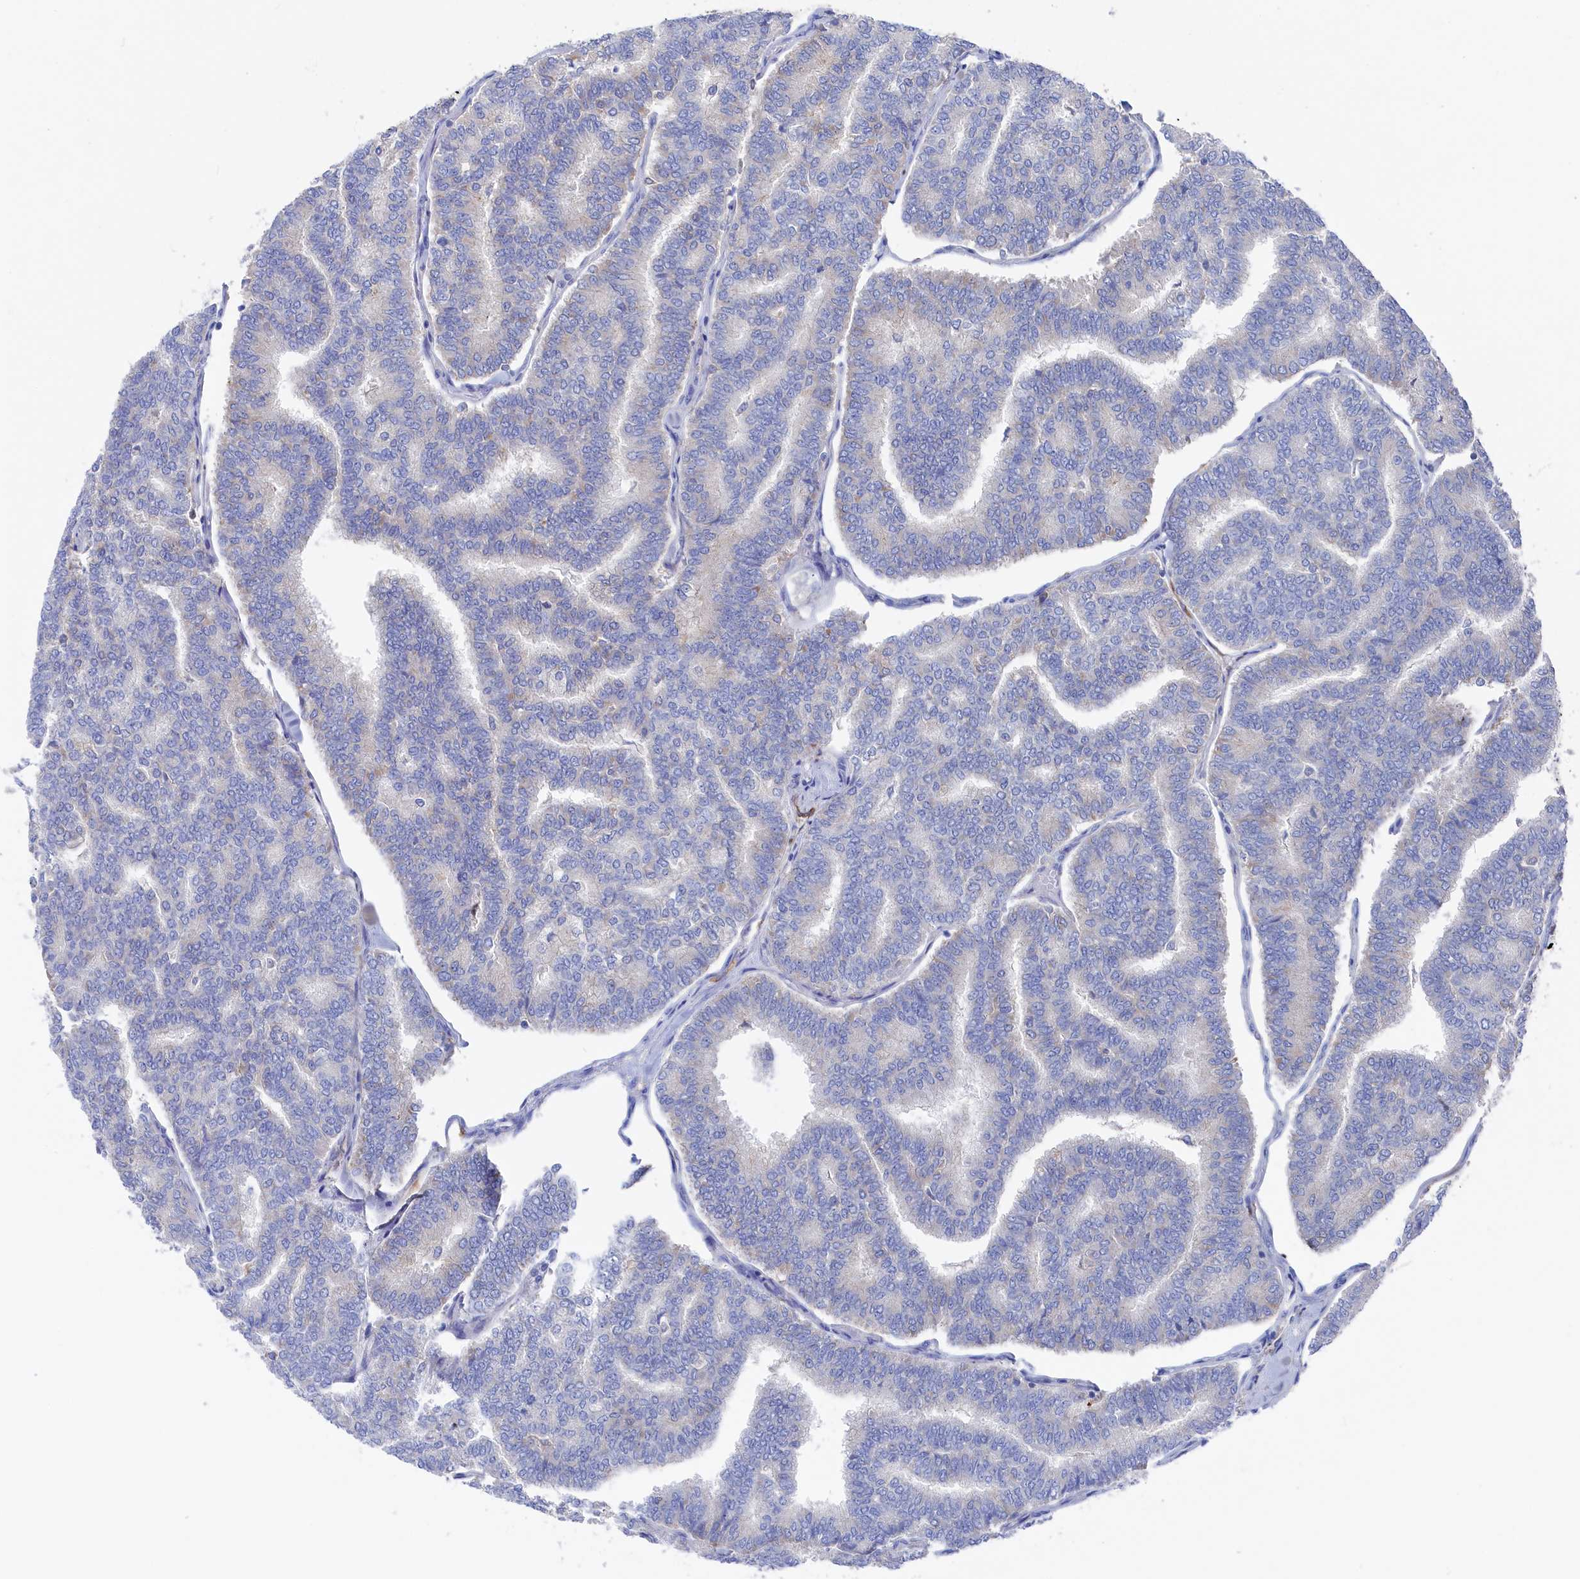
{"staining": {"intensity": "negative", "quantity": "none", "location": "none"}, "tissue": "thyroid cancer", "cell_type": "Tumor cells", "image_type": "cancer", "snomed": [{"axis": "morphology", "description": "Papillary adenocarcinoma, NOS"}, {"axis": "topography", "description": "Thyroid gland"}], "caption": "Tumor cells are negative for brown protein staining in thyroid papillary adenocarcinoma. Brightfield microscopy of immunohistochemistry stained with DAB (3,3'-diaminobenzidine) (brown) and hematoxylin (blue), captured at high magnification.", "gene": "C12orf73", "patient": {"sex": "female", "age": 35}}